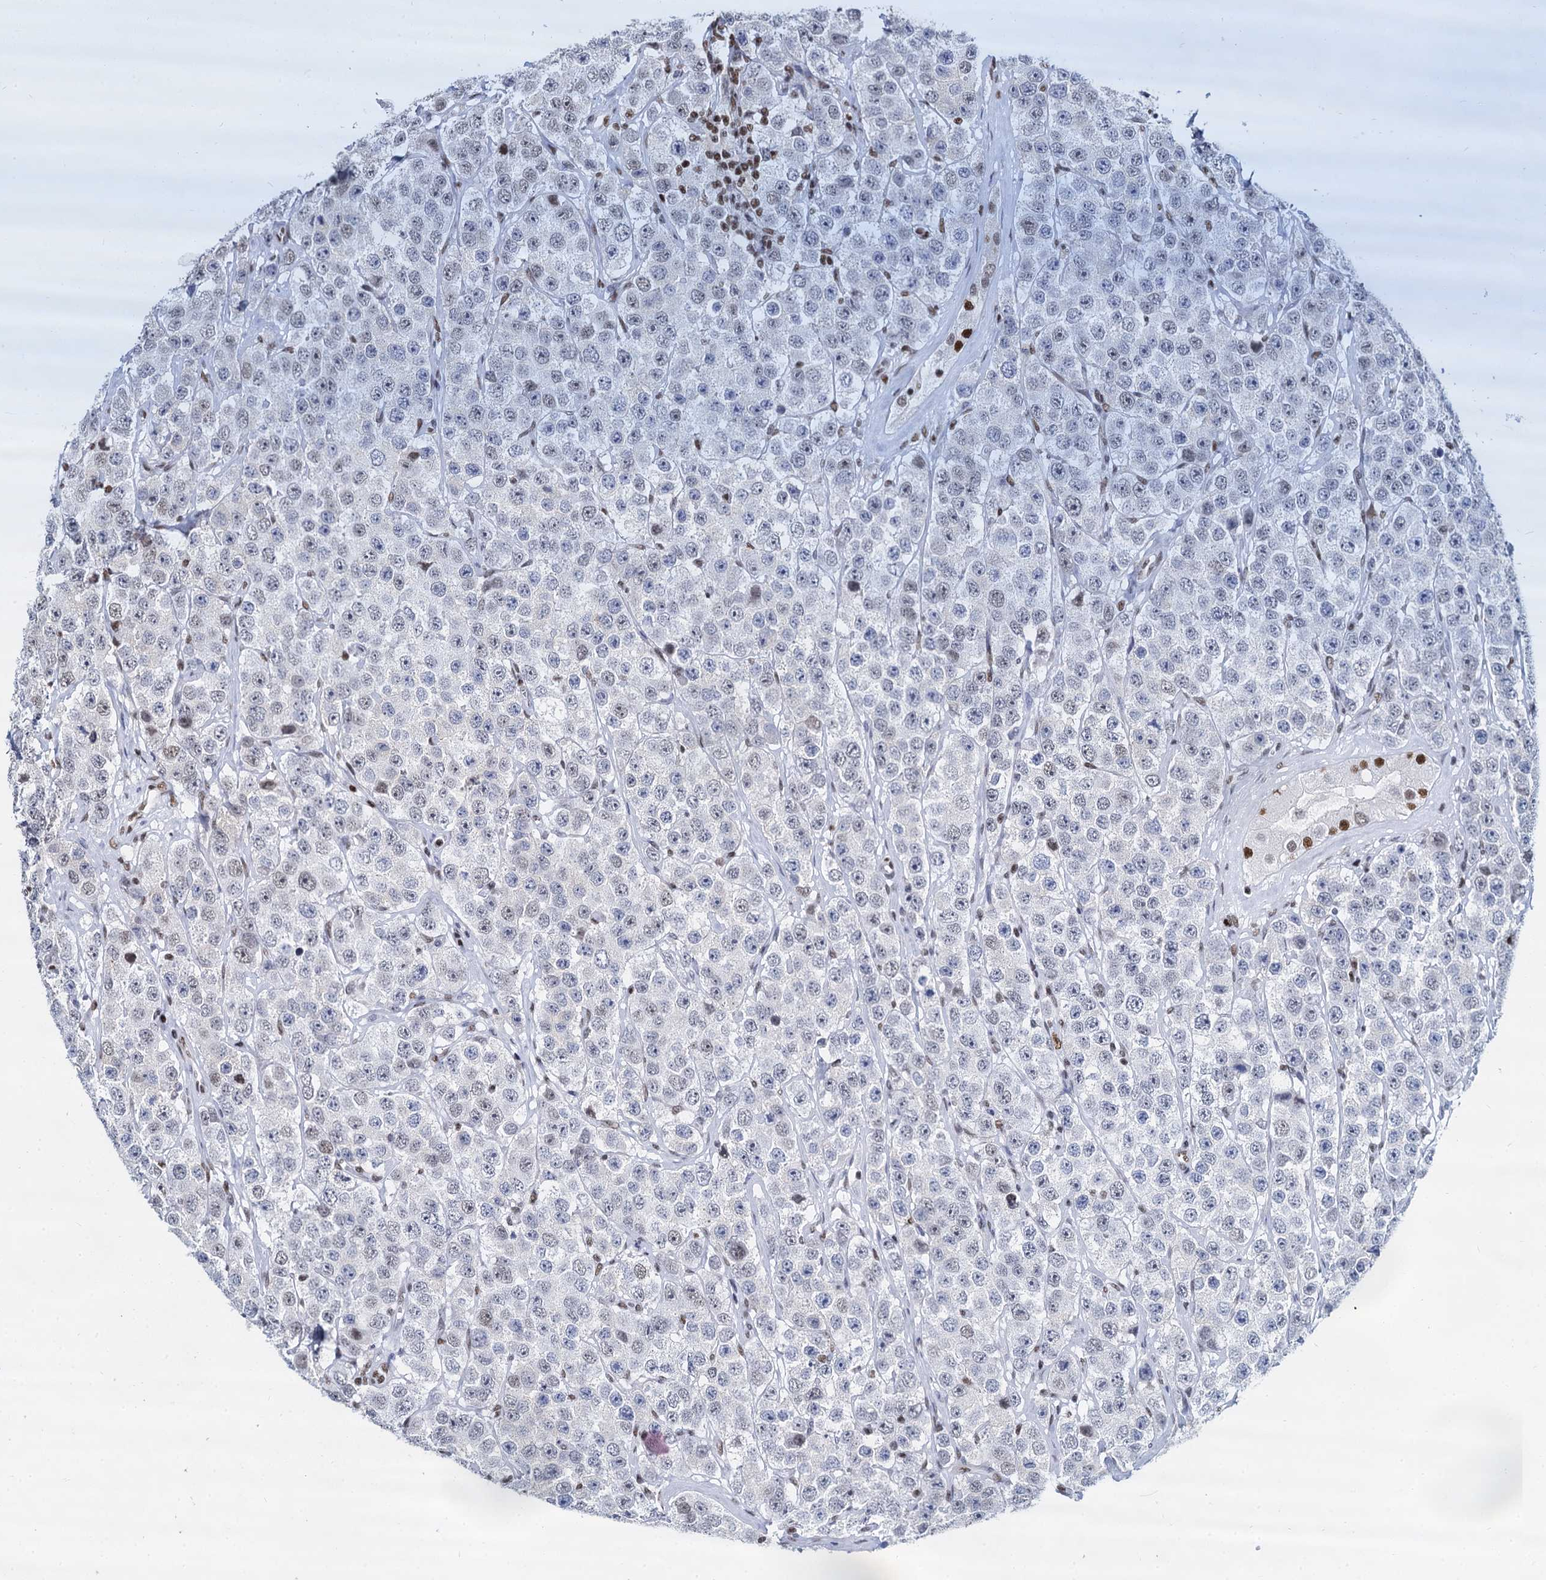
{"staining": {"intensity": "weak", "quantity": "<25%", "location": "nuclear"}, "tissue": "testis cancer", "cell_type": "Tumor cells", "image_type": "cancer", "snomed": [{"axis": "morphology", "description": "Seminoma, NOS"}, {"axis": "topography", "description": "Testis"}], "caption": "IHC of testis seminoma demonstrates no staining in tumor cells.", "gene": "DCPS", "patient": {"sex": "male", "age": 28}}